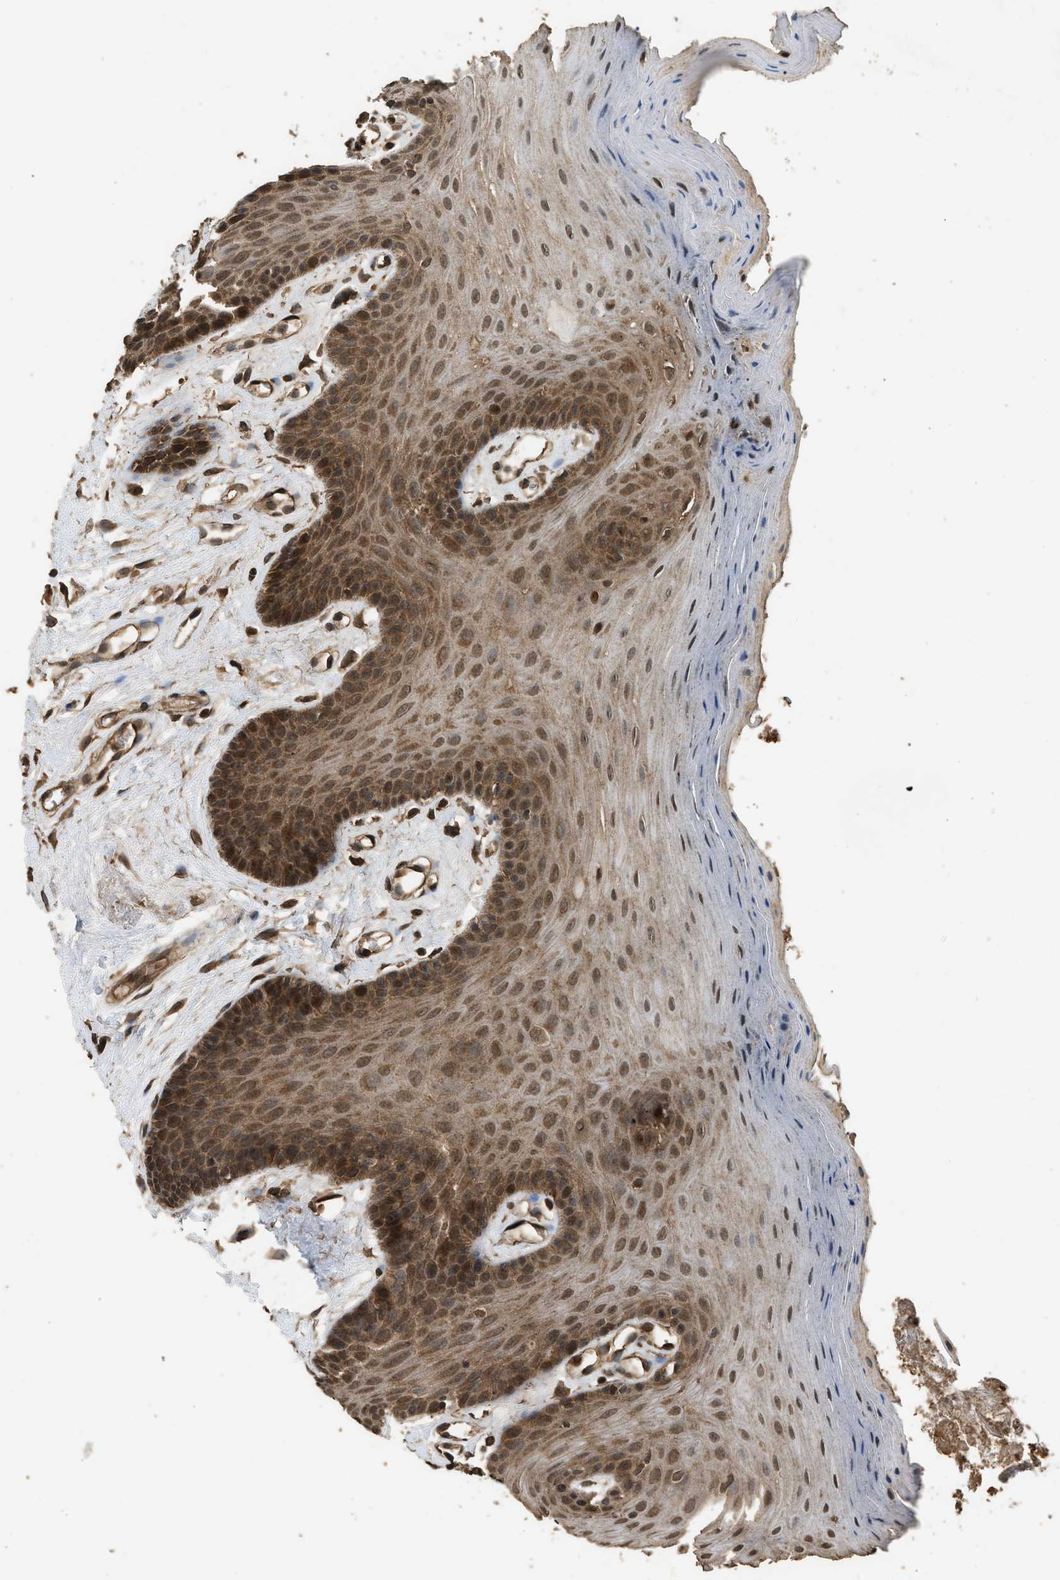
{"staining": {"intensity": "strong", "quantity": ">75%", "location": "cytoplasmic/membranous,nuclear"}, "tissue": "oral mucosa", "cell_type": "Squamous epithelial cells", "image_type": "normal", "snomed": [{"axis": "morphology", "description": "Normal tissue, NOS"}, {"axis": "morphology", "description": "Squamous cell carcinoma, NOS"}, {"axis": "topography", "description": "Skeletal muscle"}, {"axis": "topography", "description": "Adipose tissue"}, {"axis": "topography", "description": "Vascular tissue"}, {"axis": "topography", "description": "Oral tissue"}, {"axis": "topography", "description": "Peripheral nerve tissue"}, {"axis": "topography", "description": "Head-Neck"}], "caption": "Immunohistochemical staining of normal human oral mucosa exhibits high levels of strong cytoplasmic/membranous,nuclear positivity in about >75% of squamous epithelial cells.", "gene": "MYBL2", "patient": {"sex": "male", "age": 71}}